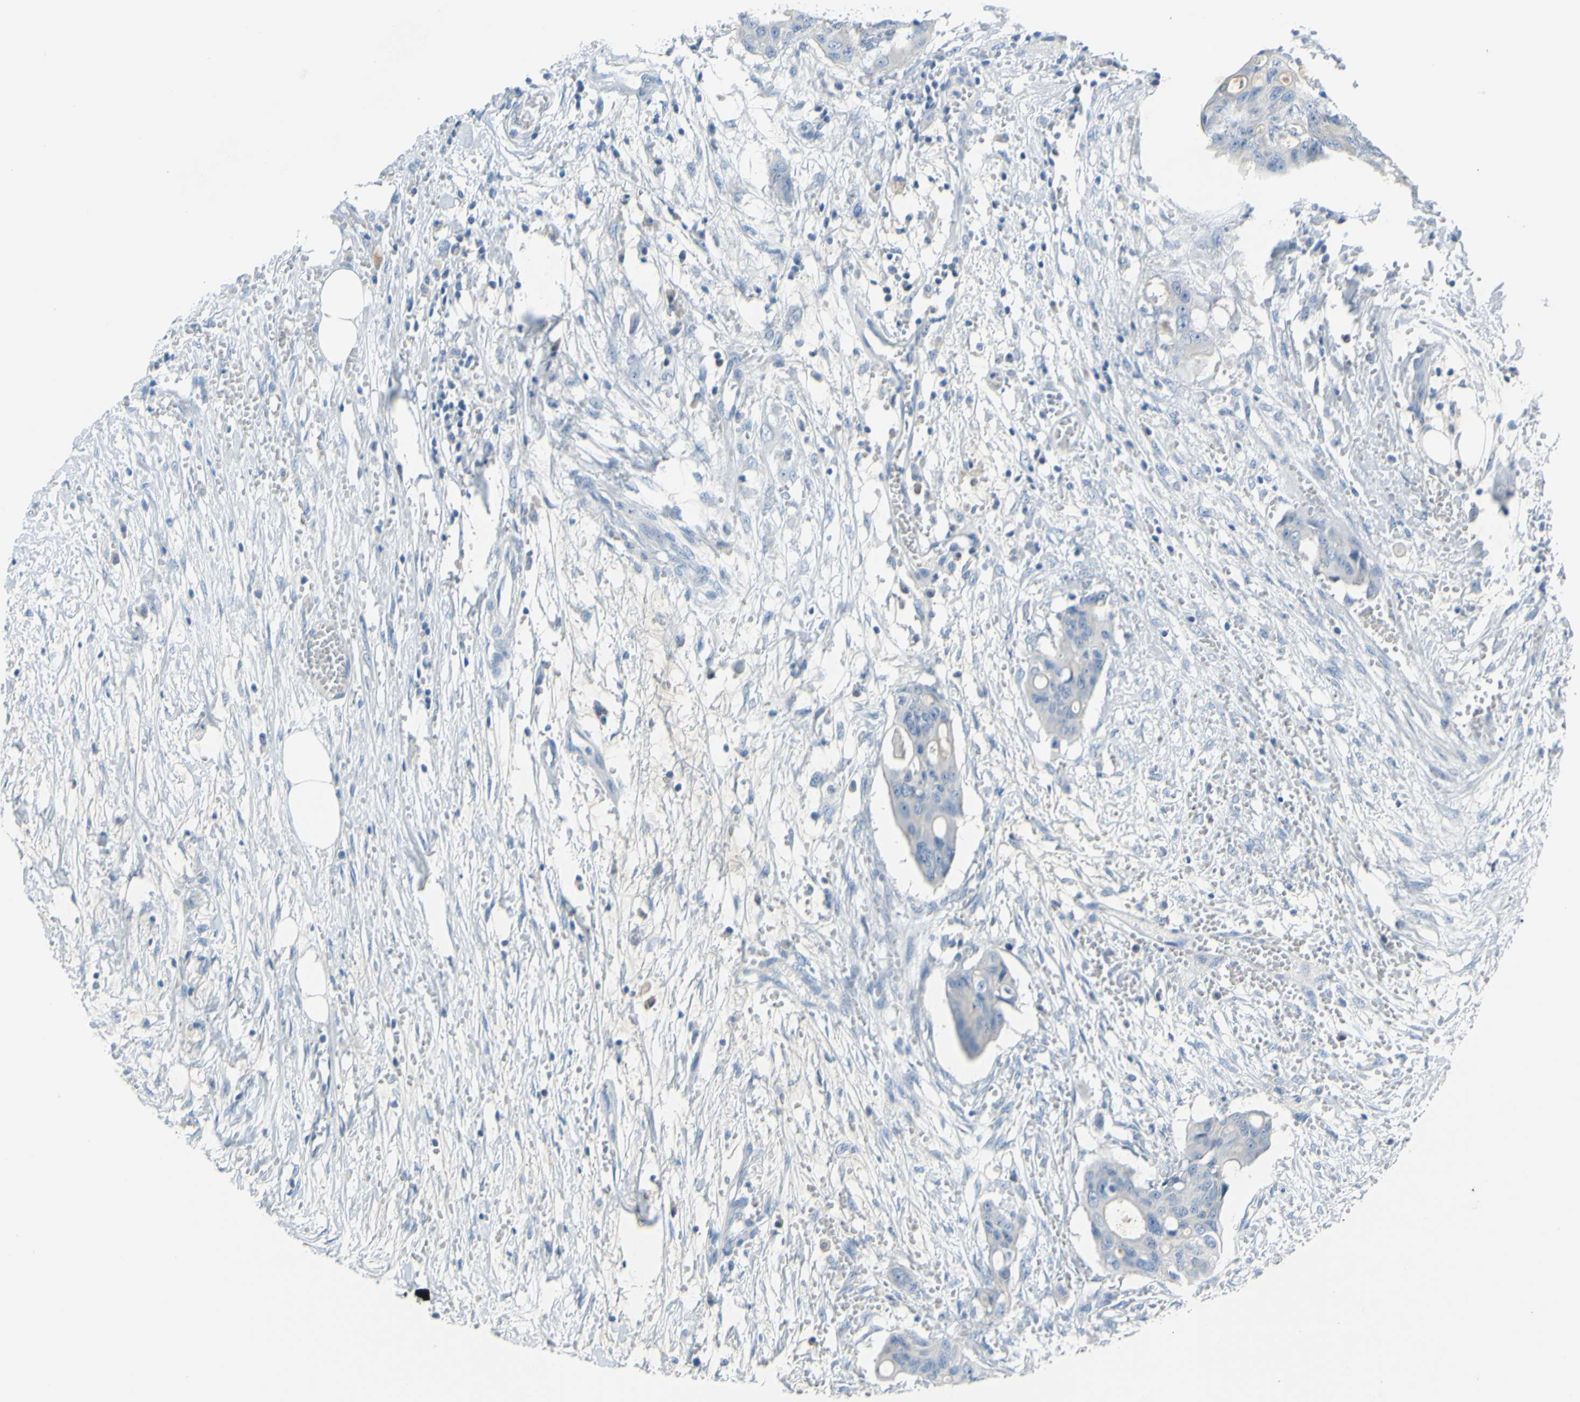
{"staining": {"intensity": "weak", "quantity": "<25%", "location": "cytoplasmic/membranous"}, "tissue": "colorectal cancer", "cell_type": "Tumor cells", "image_type": "cancer", "snomed": [{"axis": "morphology", "description": "Adenocarcinoma, NOS"}, {"axis": "topography", "description": "Colon"}], "caption": "The photomicrograph displays no staining of tumor cells in colorectal cancer (adenocarcinoma).", "gene": "SLC1A2", "patient": {"sex": "female", "age": 57}}